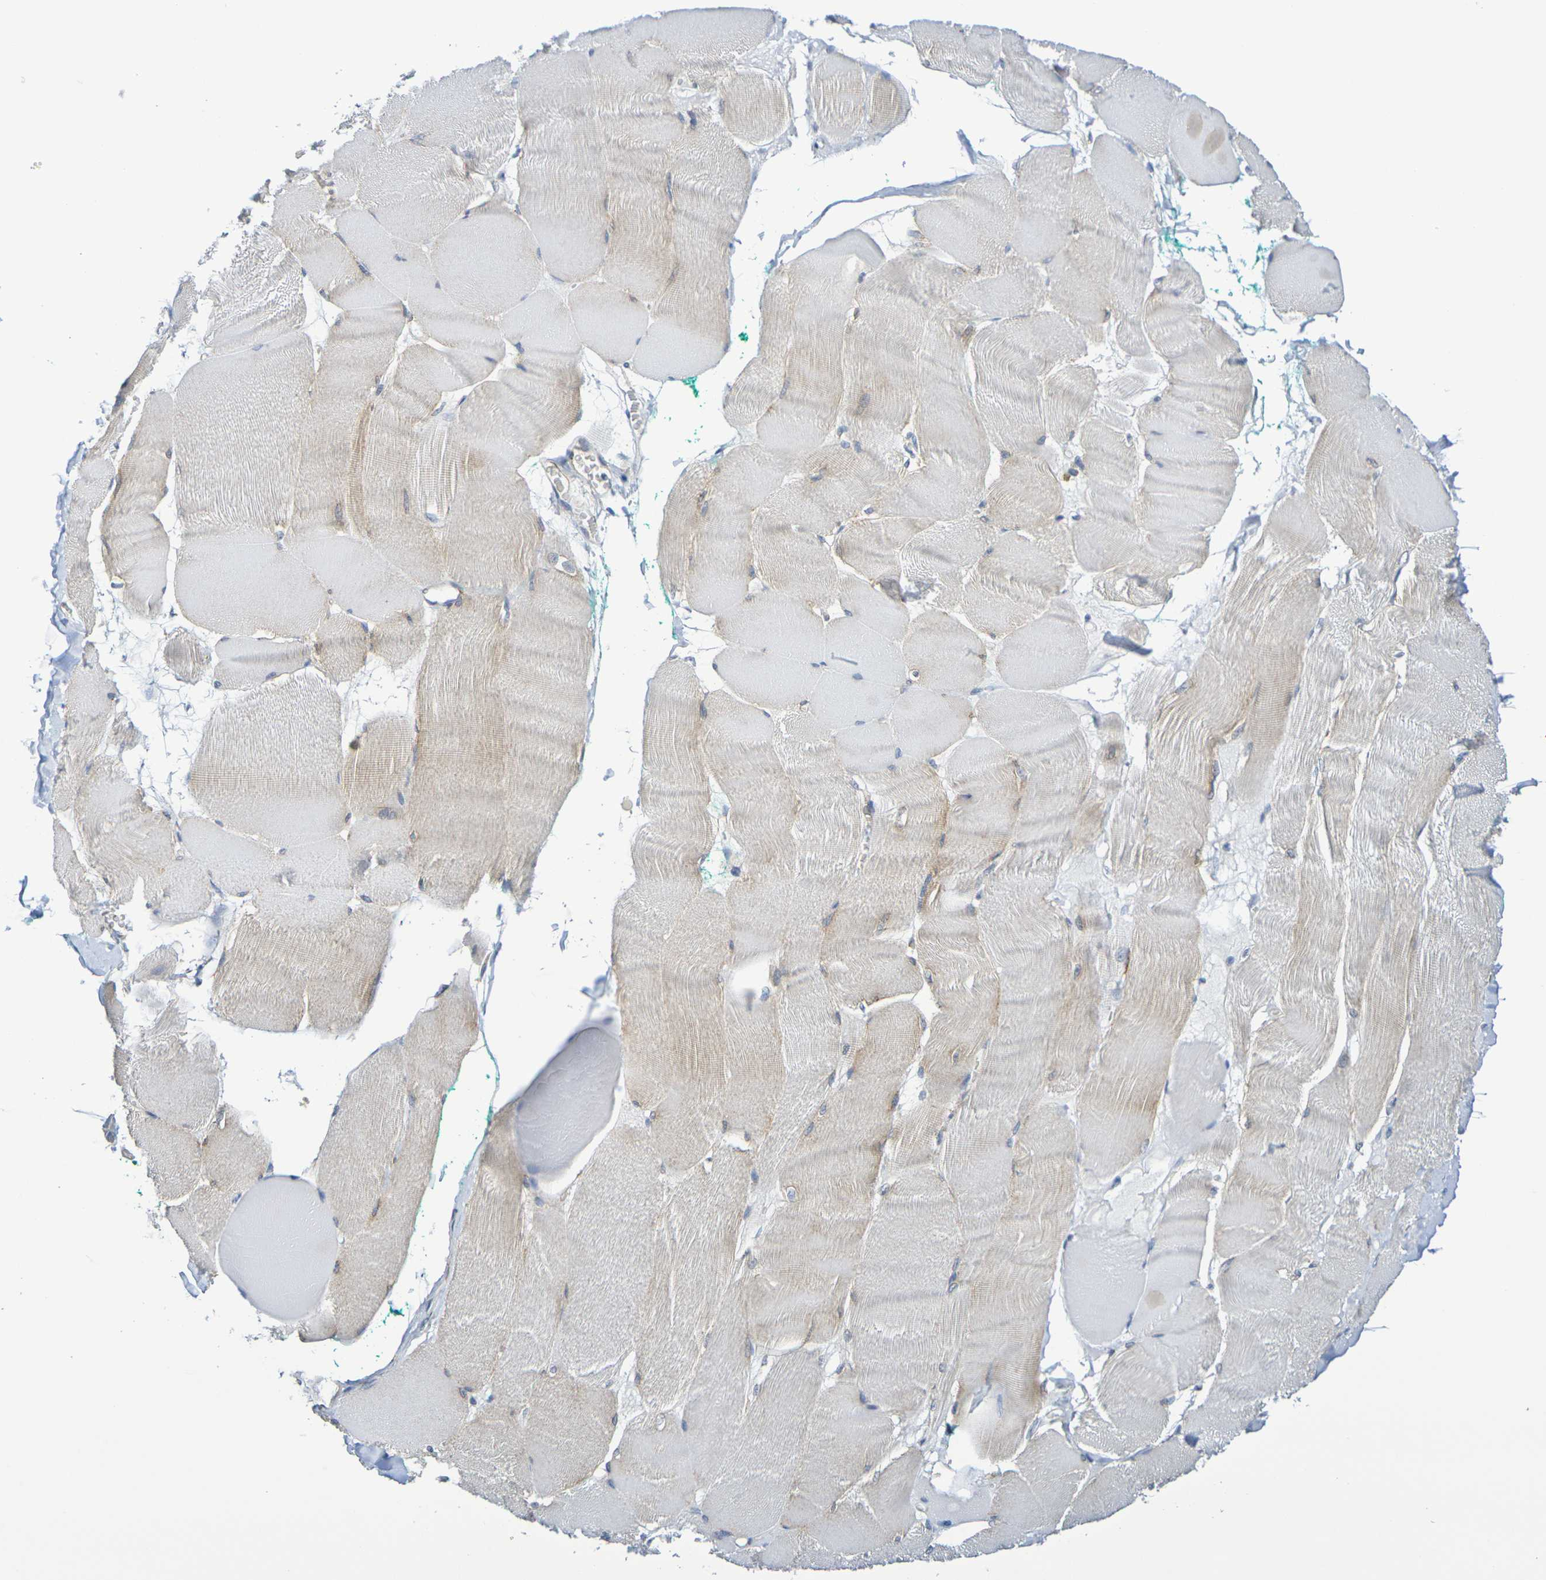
{"staining": {"intensity": "weak", "quantity": "<25%", "location": "cytoplasmic/membranous"}, "tissue": "skeletal muscle", "cell_type": "Myocytes", "image_type": "normal", "snomed": [{"axis": "morphology", "description": "Normal tissue, NOS"}, {"axis": "morphology", "description": "Squamous cell carcinoma, NOS"}, {"axis": "topography", "description": "Skeletal muscle"}], "caption": "Image shows no significant protein expression in myocytes of benign skeletal muscle.", "gene": "CHRNB1", "patient": {"sex": "male", "age": 51}}